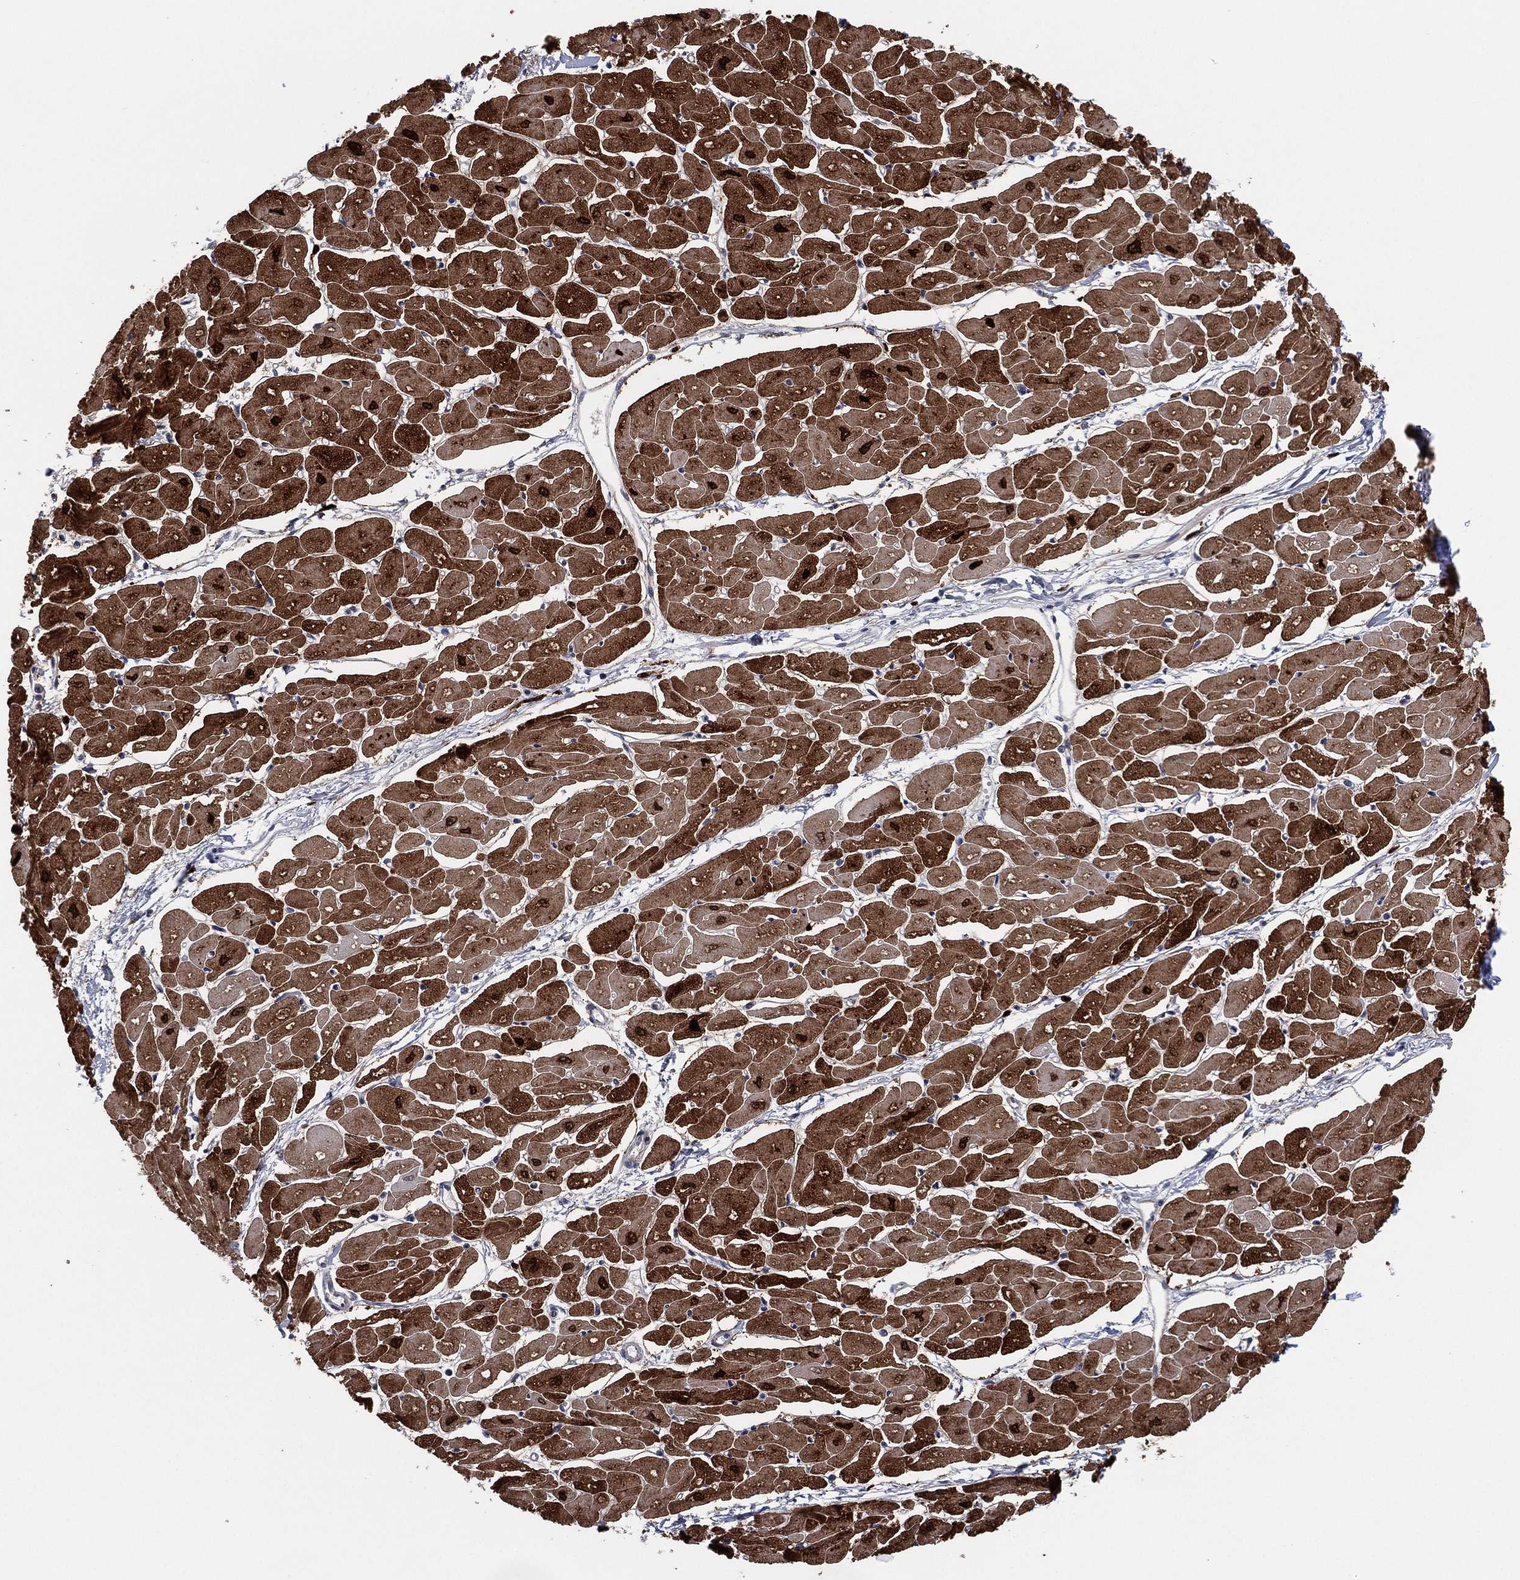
{"staining": {"intensity": "strong", "quantity": ">75%", "location": "cytoplasmic/membranous"}, "tissue": "heart muscle", "cell_type": "Cardiomyocytes", "image_type": "normal", "snomed": [{"axis": "morphology", "description": "Normal tissue, NOS"}, {"axis": "topography", "description": "Heart"}], "caption": "Protein staining of unremarkable heart muscle exhibits strong cytoplasmic/membranous staining in about >75% of cardiomyocytes. (DAB IHC, brown staining for protein, blue staining for nuclei).", "gene": "FAM104A", "patient": {"sex": "male", "age": 57}}